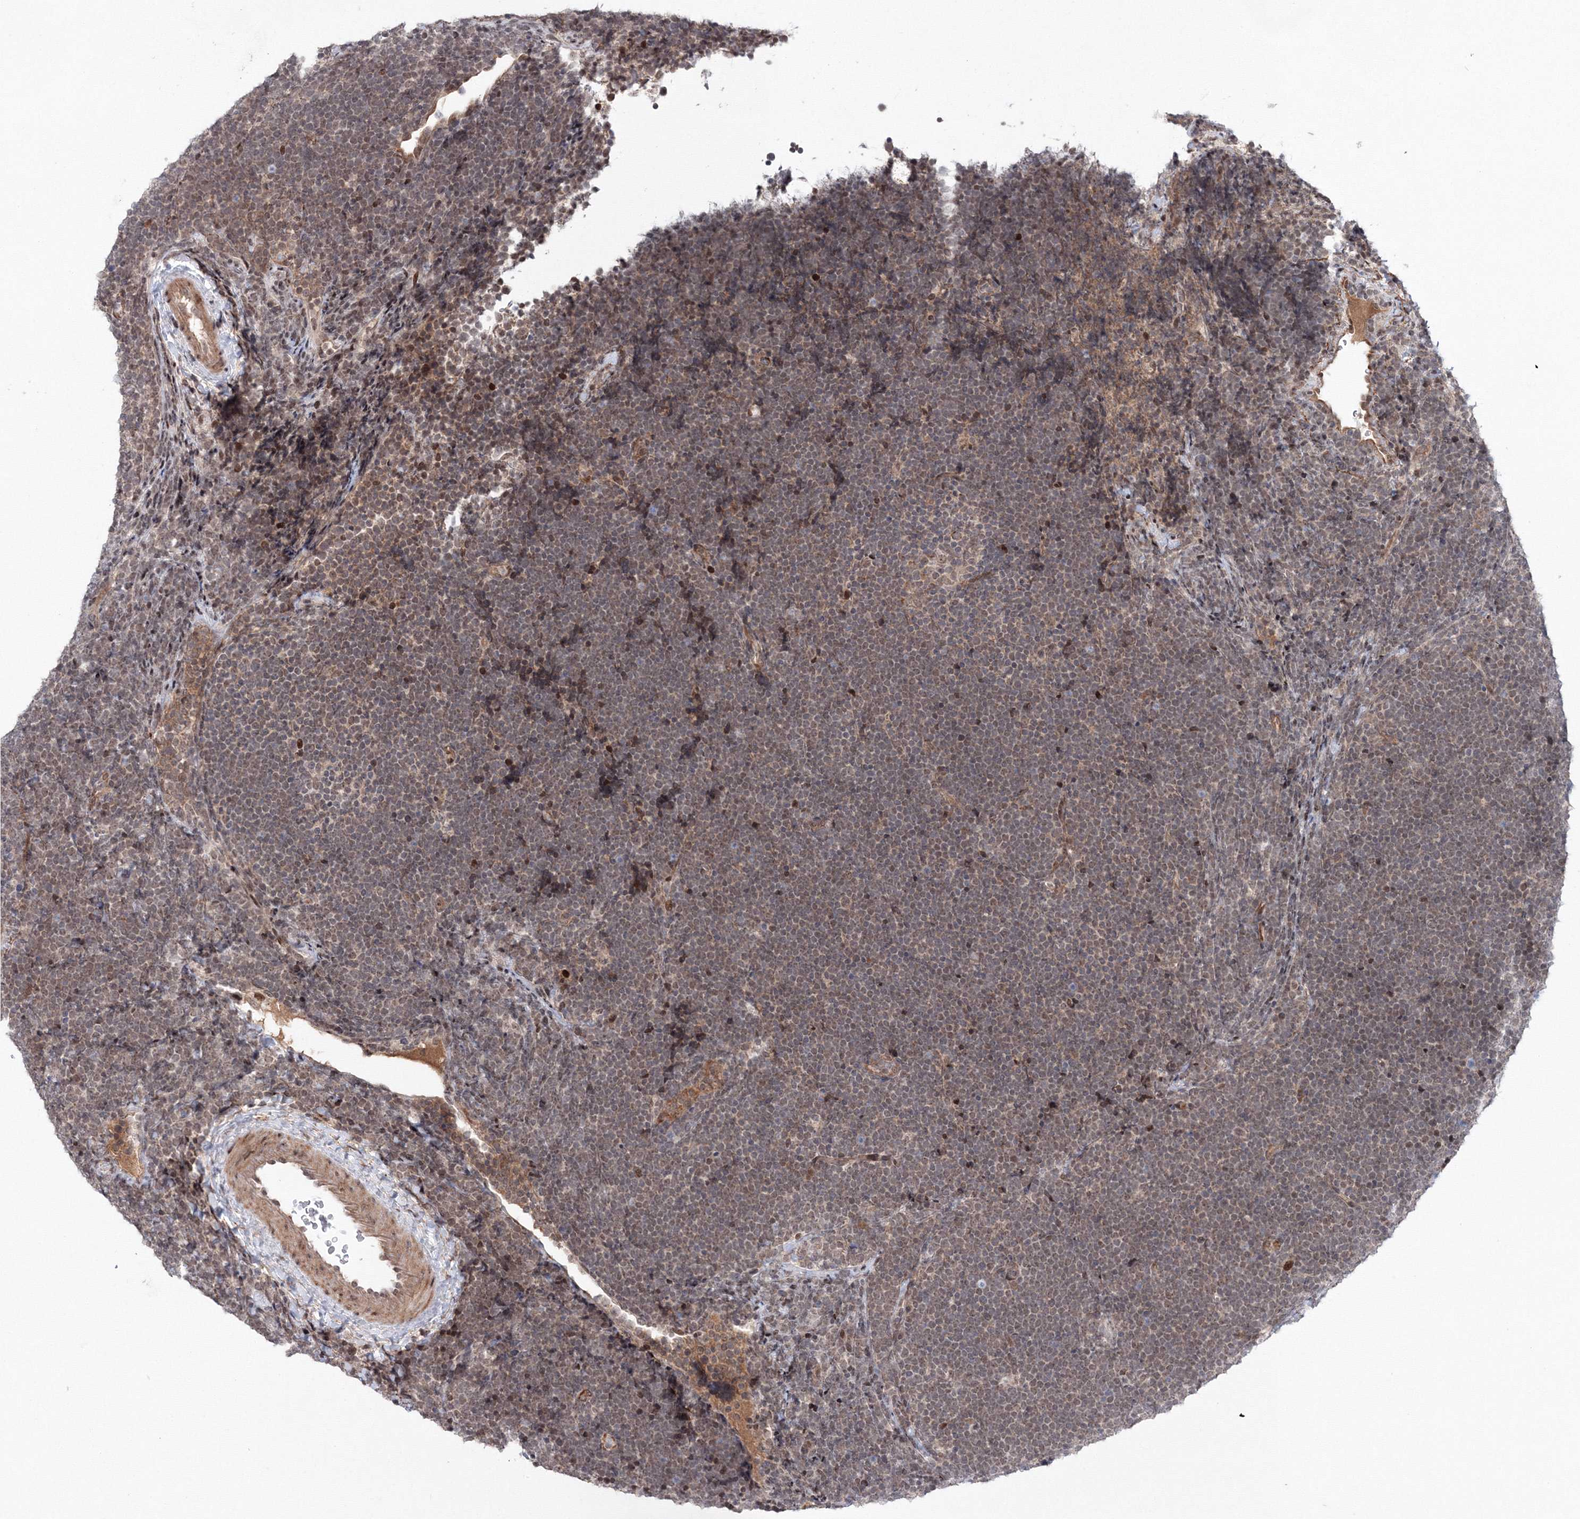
{"staining": {"intensity": "weak", "quantity": "25%-75%", "location": "cytoplasmic/membranous"}, "tissue": "lymphoma", "cell_type": "Tumor cells", "image_type": "cancer", "snomed": [{"axis": "morphology", "description": "Malignant lymphoma, non-Hodgkin's type, High grade"}, {"axis": "topography", "description": "Lymph node"}], "caption": "This micrograph demonstrates immunohistochemistry staining of lymphoma, with low weak cytoplasmic/membranous staining in approximately 25%-75% of tumor cells.", "gene": "NOA1", "patient": {"sex": "male", "age": 13}}